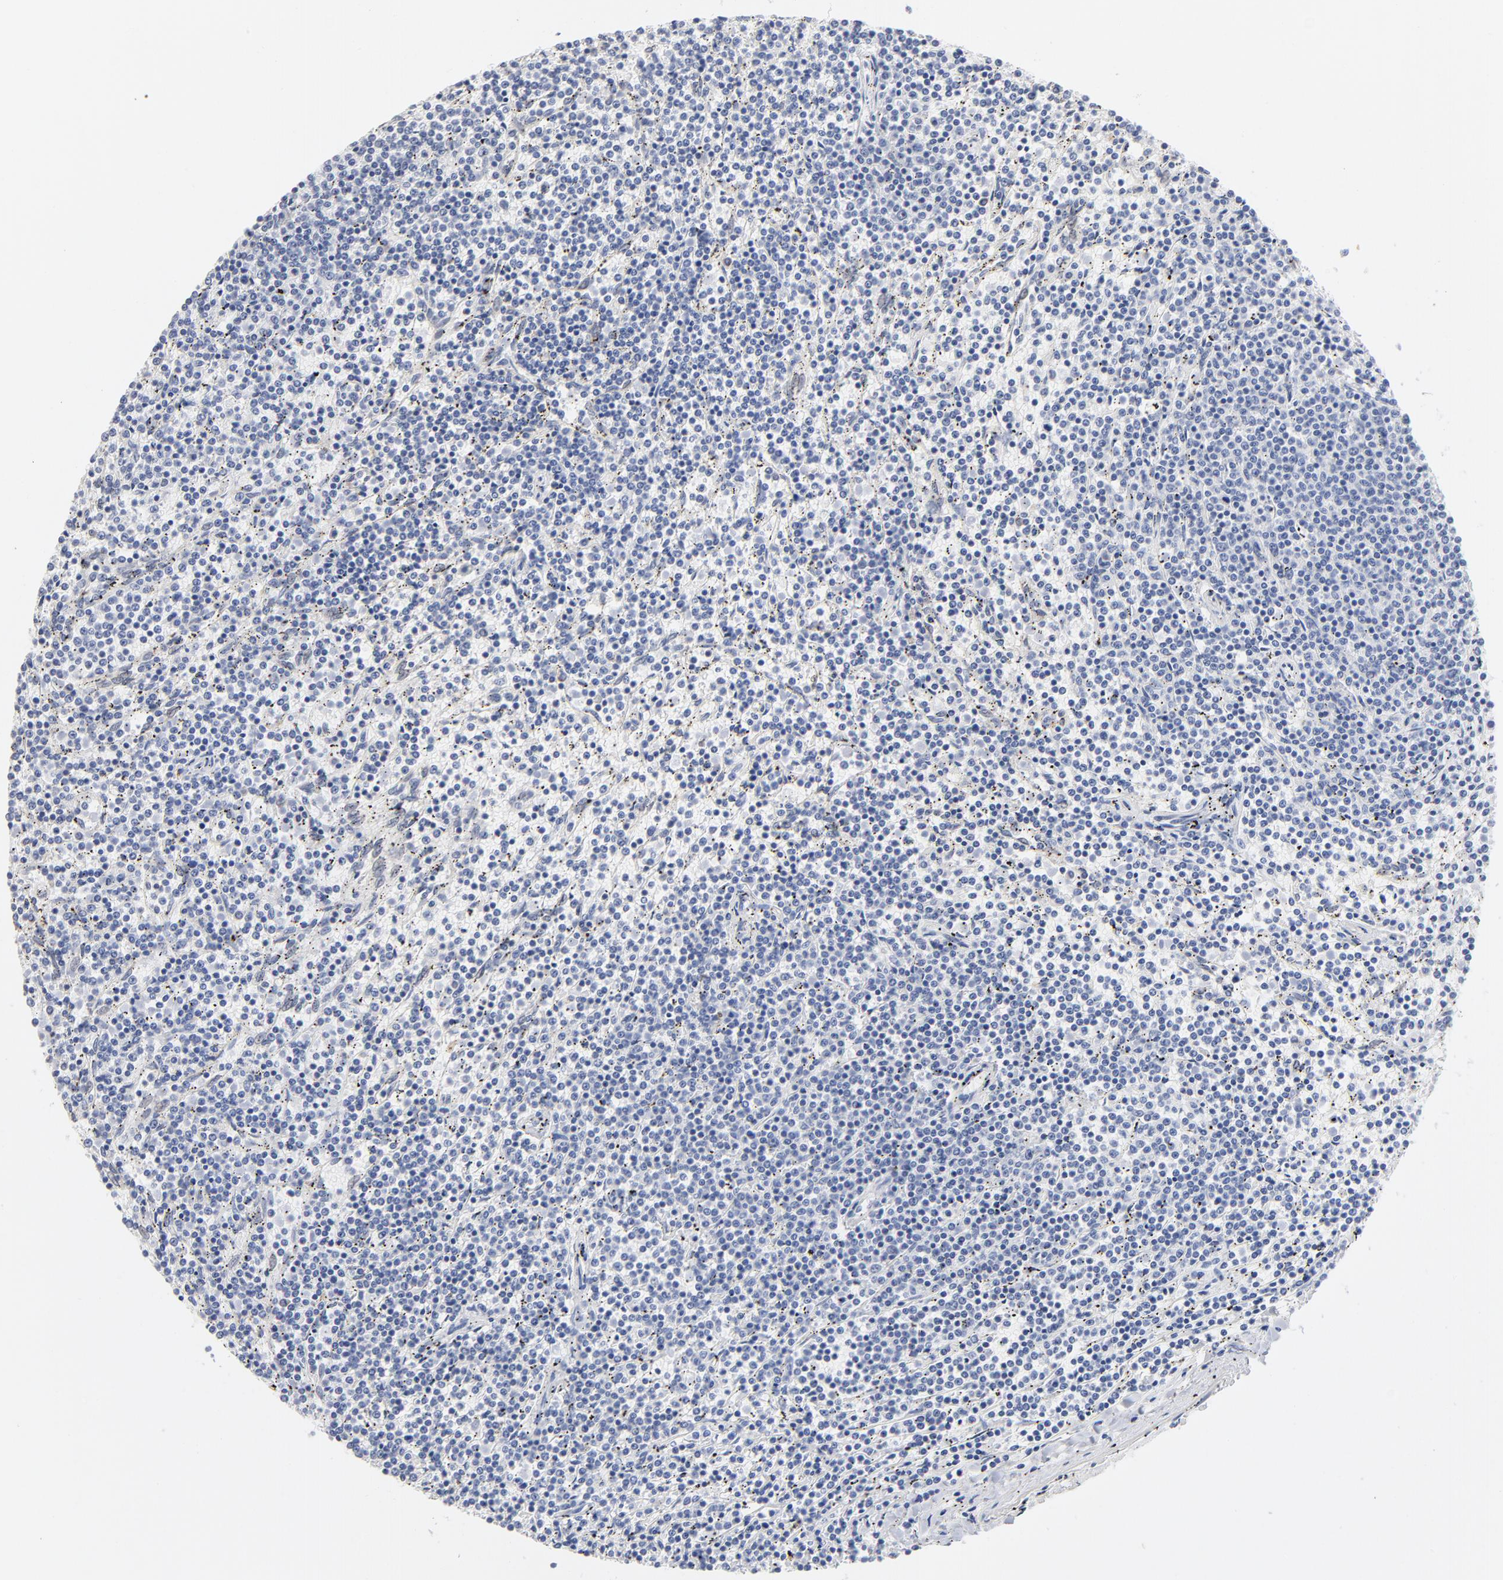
{"staining": {"intensity": "negative", "quantity": "none", "location": "none"}, "tissue": "lymphoma", "cell_type": "Tumor cells", "image_type": "cancer", "snomed": [{"axis": "morphology", "description": "Malignant lymphoma, non-Hodgkin's type, Low grade"}, {"axis": "topography", "description": "Spleen"}], "caption": "Immunohistochemistry (IHC) micrograph of malignant lymphoma, non-Hodgkin's type (low-grade) stained for a protein (brown), which exhibits no positivity in tumor cells.", "gene": "LTBP2", "patient": {"sex": "female", "age": 50}}